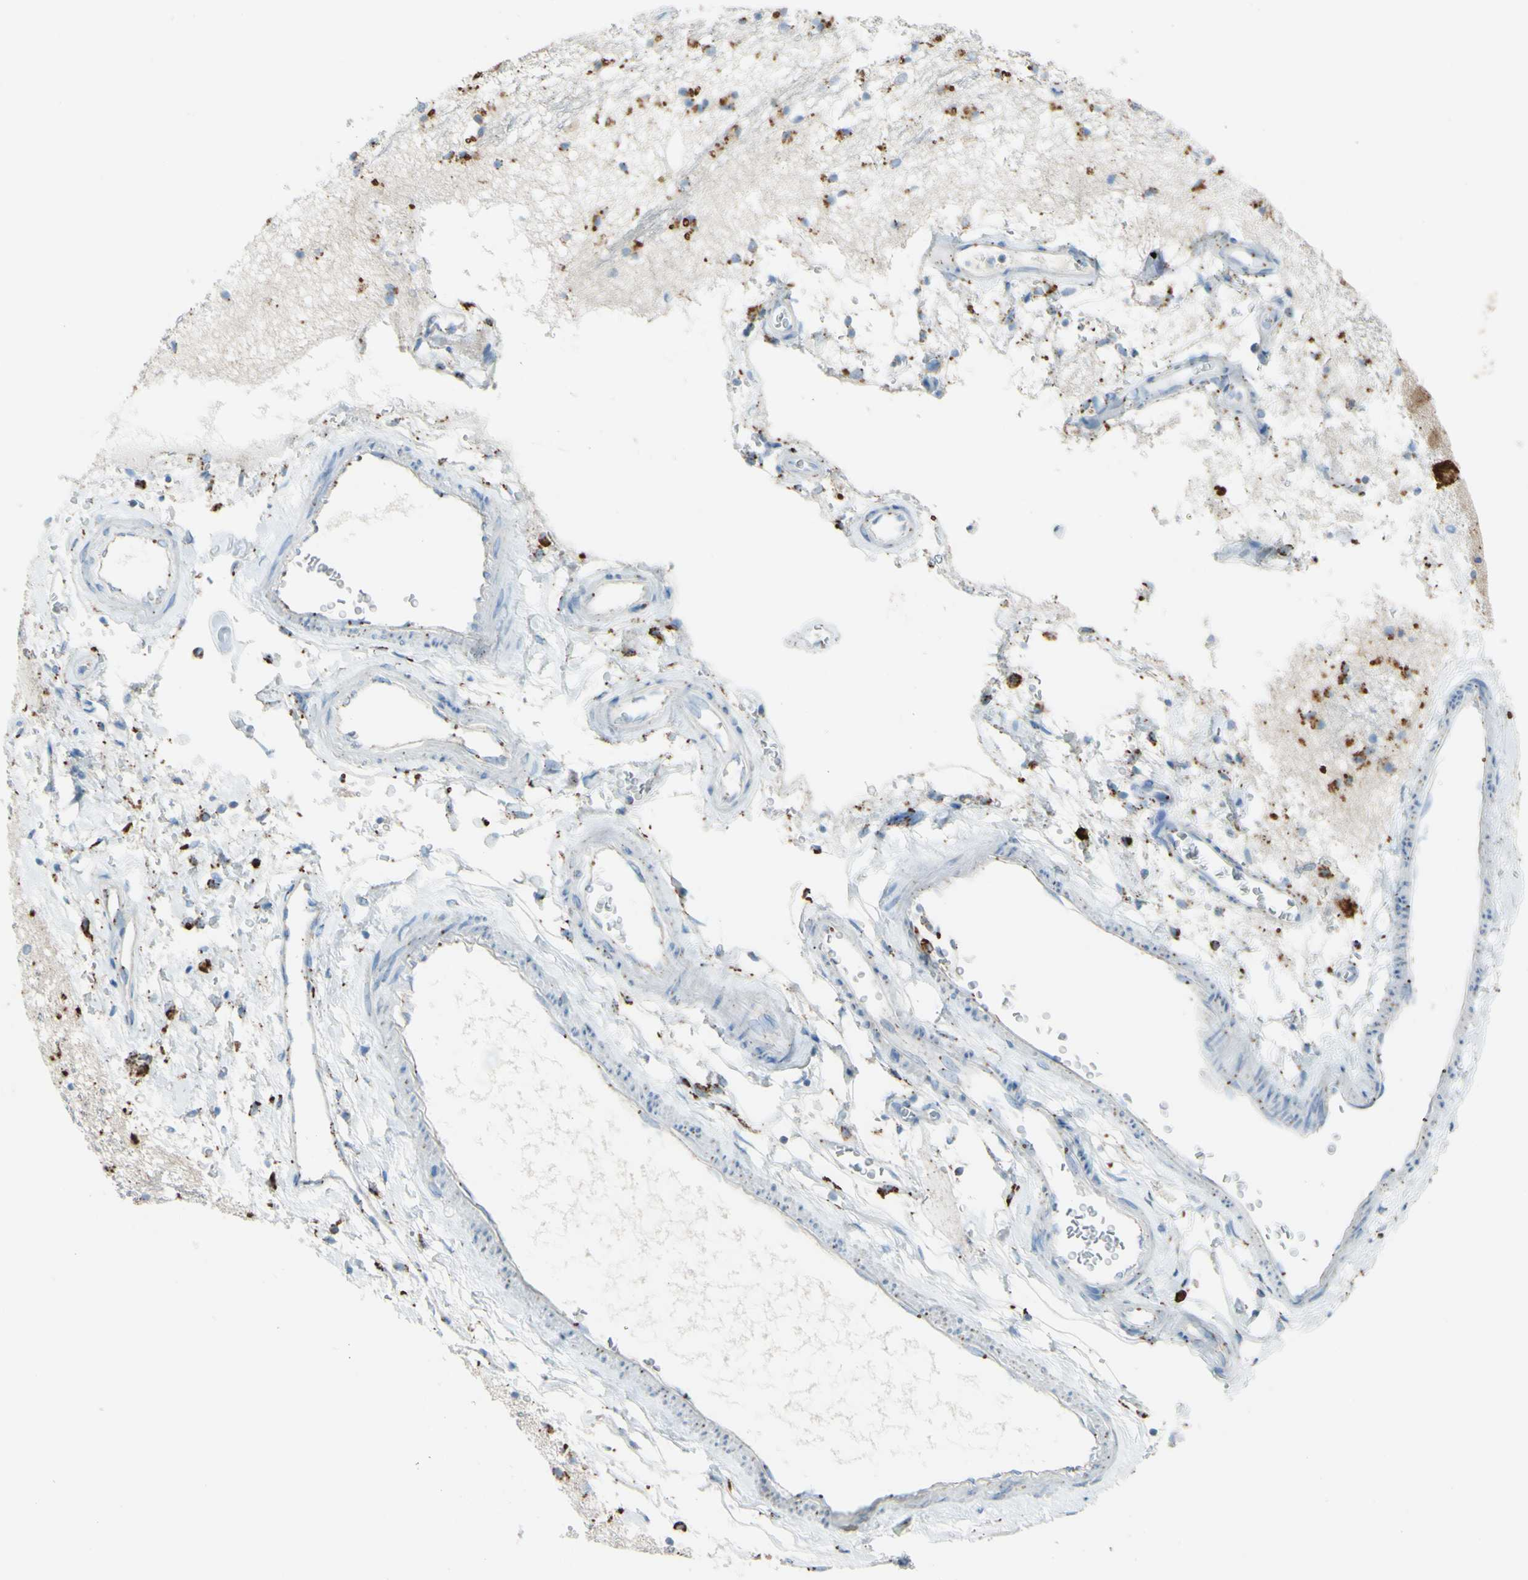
{"staining": {"intensity": "strong", "quantity": ">75%", "location": "cytoplasmic/membranous"}, "tissue": "hippocampus", "cell_type": "Glial cells", "image_type": "normal", "snomed": [{"axis": "morphology", "description": "Normal tissue, NOS"}, {"axis": "topography", "description": "Hippocampus"}], "caption": "About >75% of glial cells in benign human hippocampus demonstrate strong cytoplasmic/membranous protein staining as visualized by brown immunohistochemical staining.", "gene": "CTSD", "patient": {"sex": "male", "age": 45}}